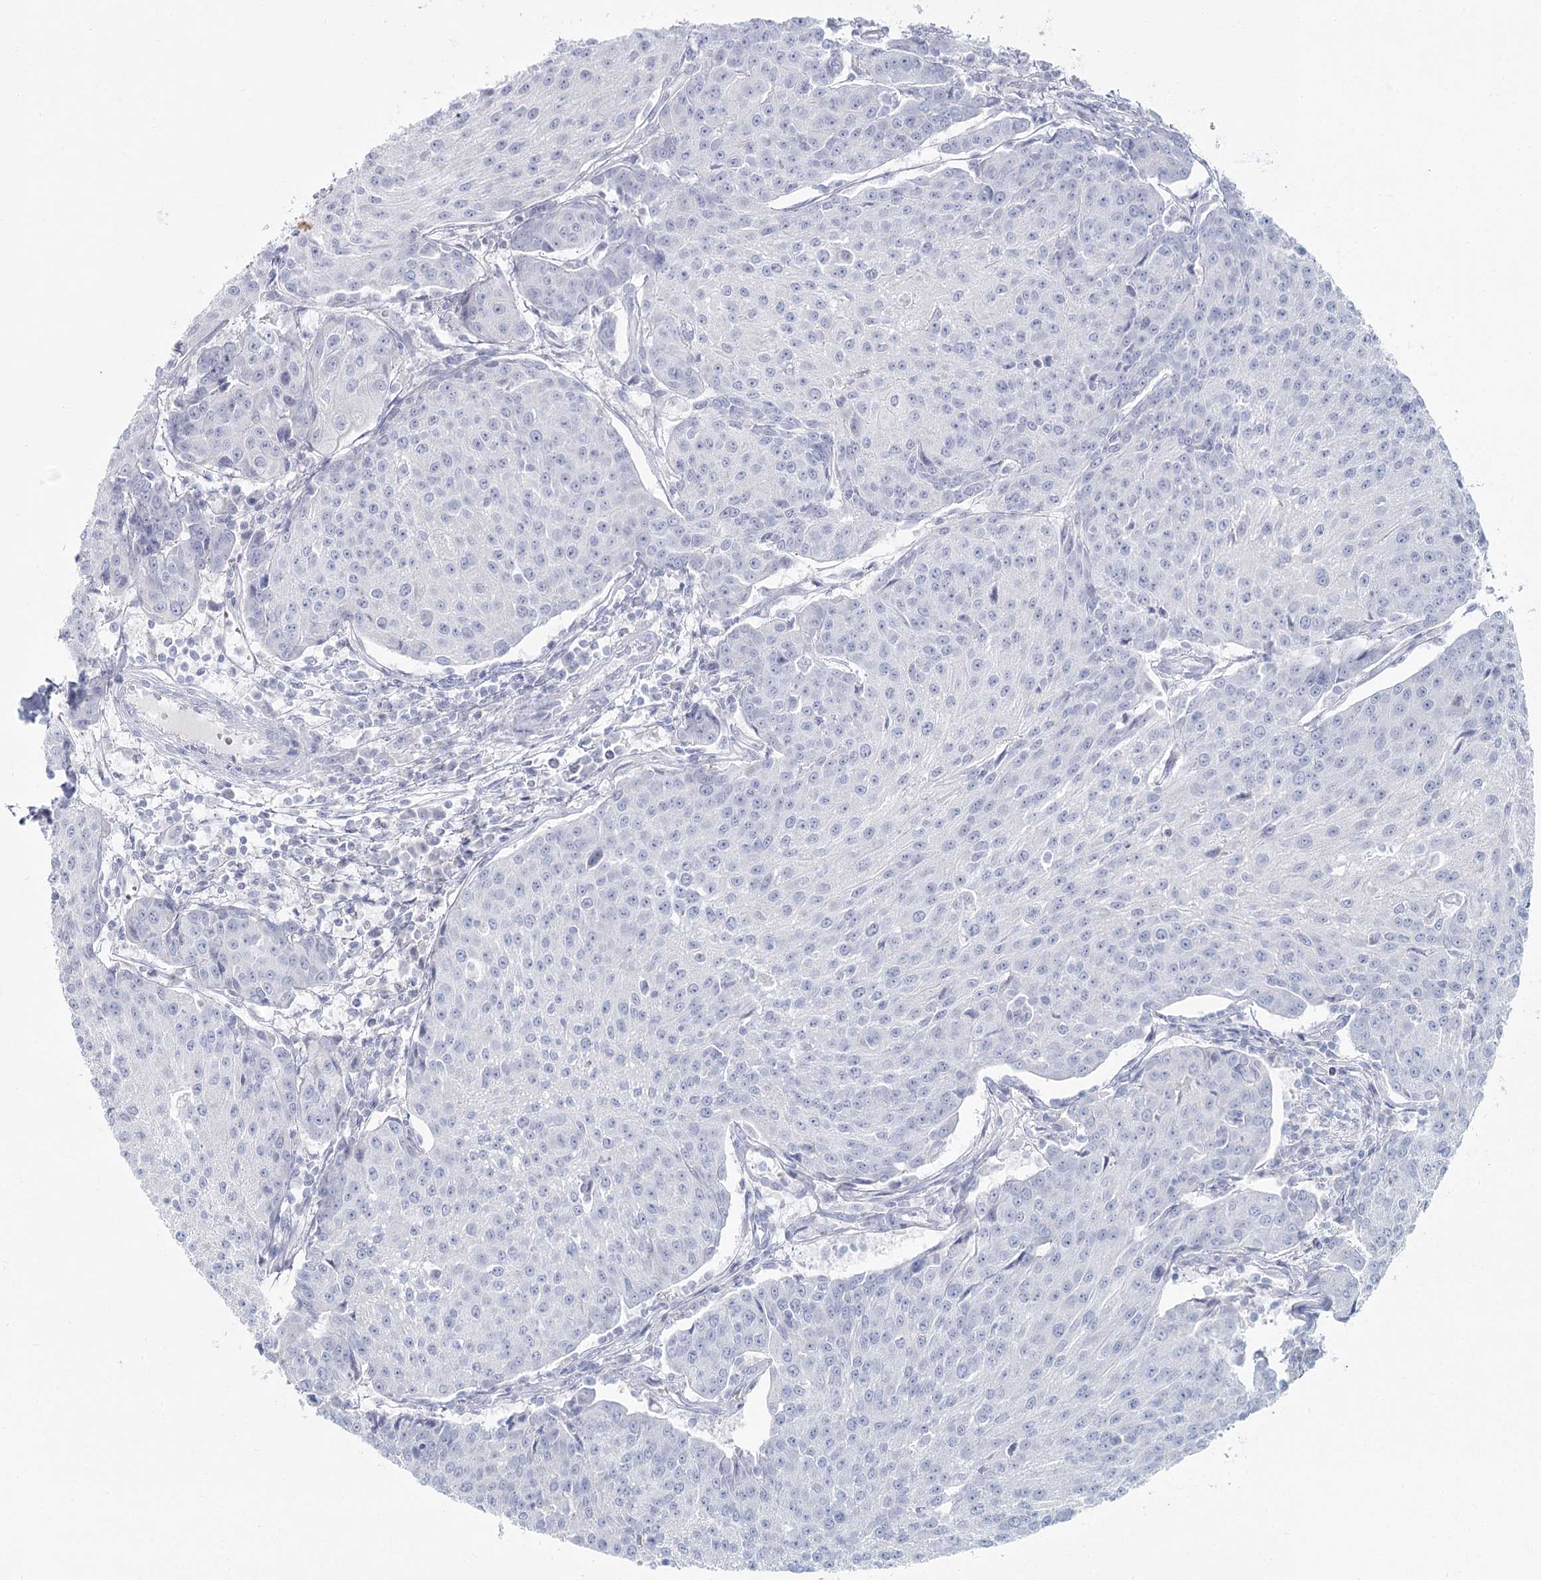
{"staining": {"intensity": "negative", "quantity": "none", "location": "none"}, "tissue": "urothelial cancer", "cell_type": "Tumor cells", "image_type": "cancer", "snomed": [{"axis": "morphology", "description": "Urothelial carcinoma, High grade"}, {"axis": "topography", "description": "Urinary bladder"}], "caption": "Protein analysis of urothelial cancer exhibits no significant positivity in tumor cells.", "gene": "IFIT5", "patient": {"sex": "female", "age": 85}}